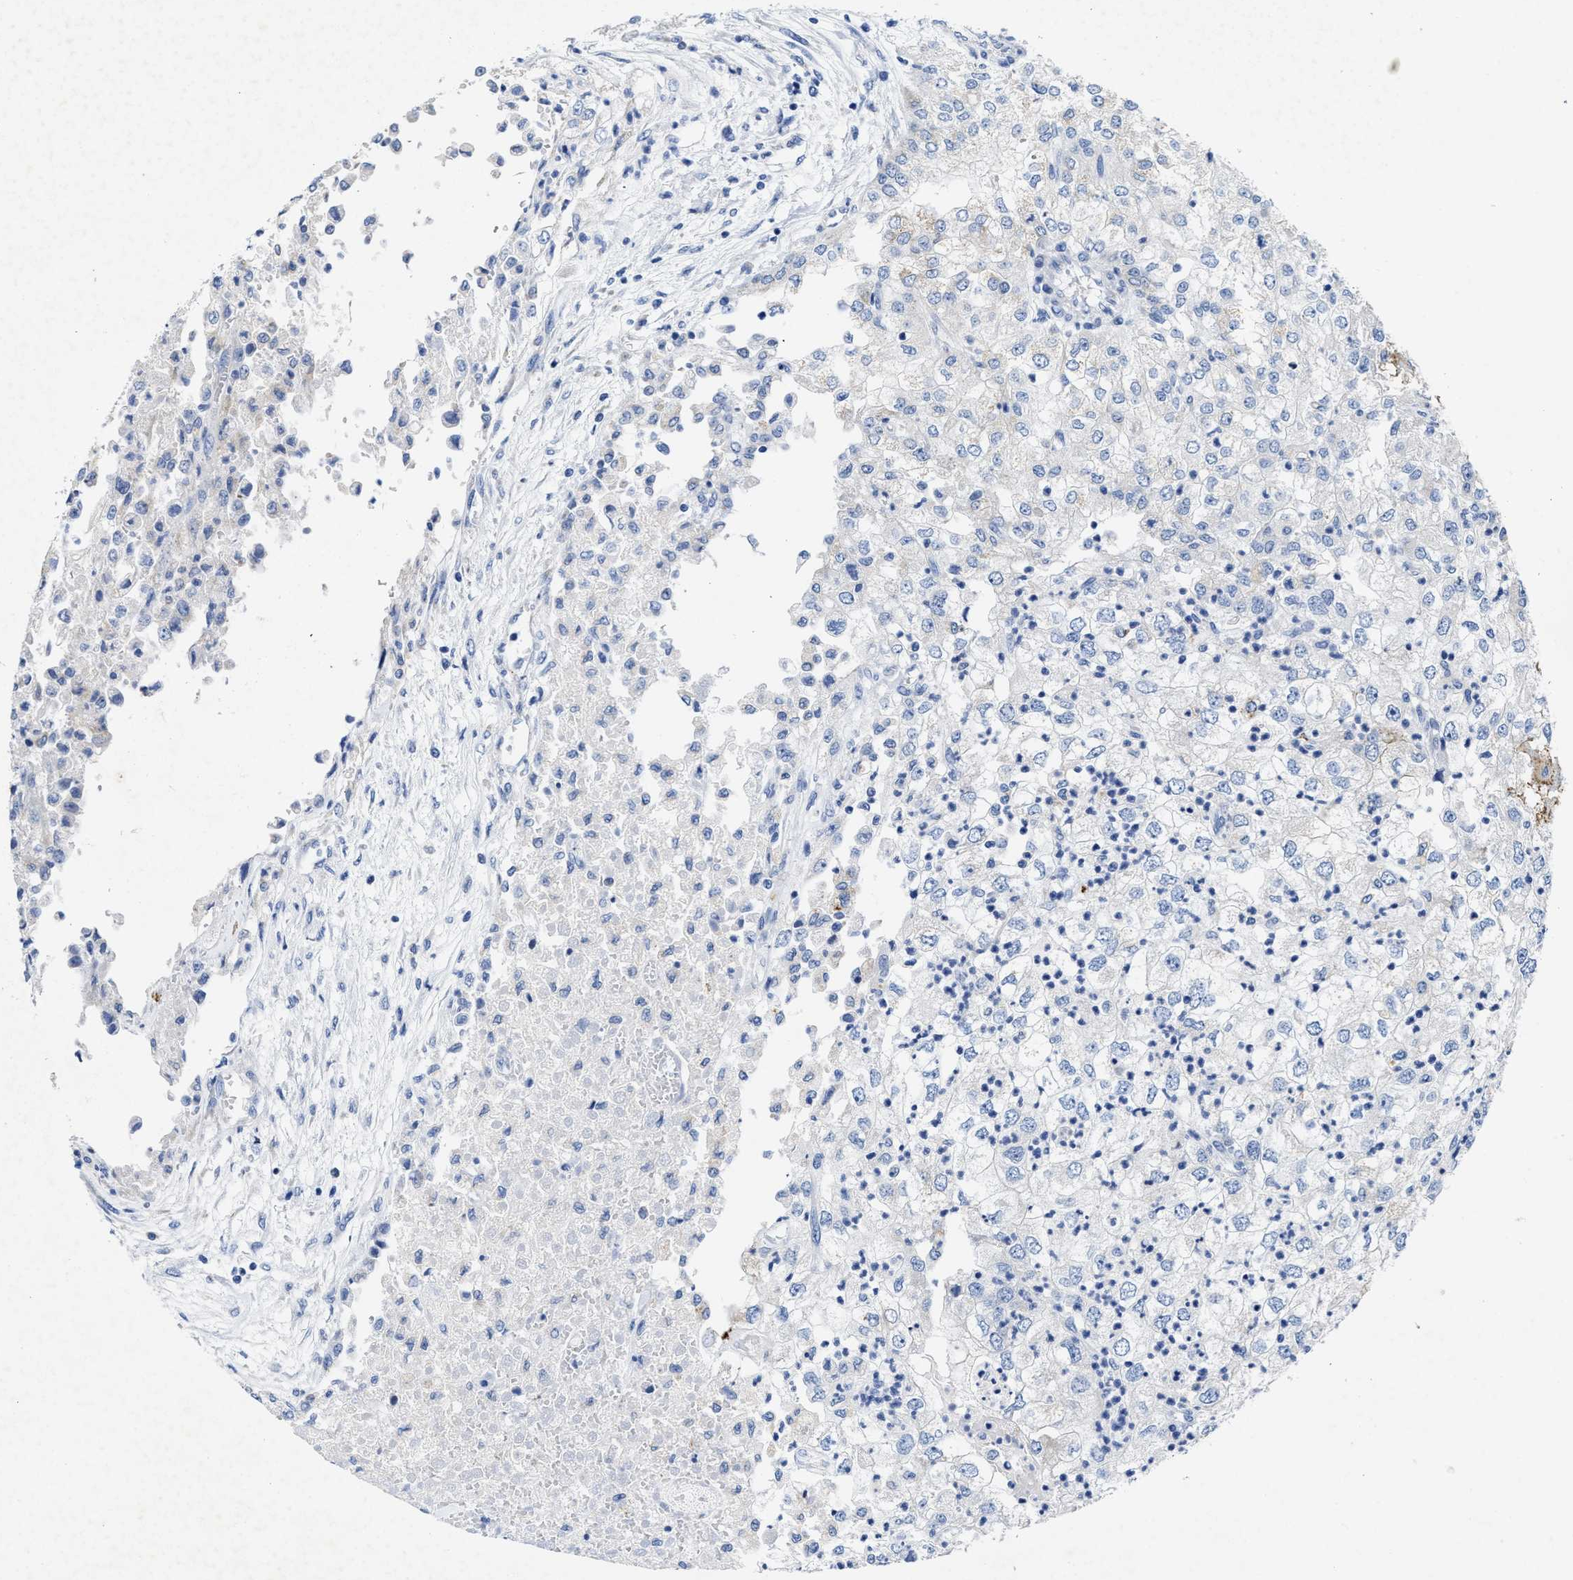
{"staining": {"intensity": "moderate", "quantity": "<25%", "location": "cytoplasmic/membranous"}, "tissue": "renal cancer", "cell_type": "Tumor cells", "image_type": "cancer", "snomed": [{"axis": "morphology", "description": "Adenocarcinoma, NOS"}, {"axis": "topography", "description": "Kidney"}], "caption": "About <25% of tumor cells in adenocarcinoma (renal) demonstrate moderate cytoplasmic/membranous protein staining as visualized by brown immunohistochemical staining.", "gene": "TBRG4", "patient": {"sex": "female", "age": 54}}